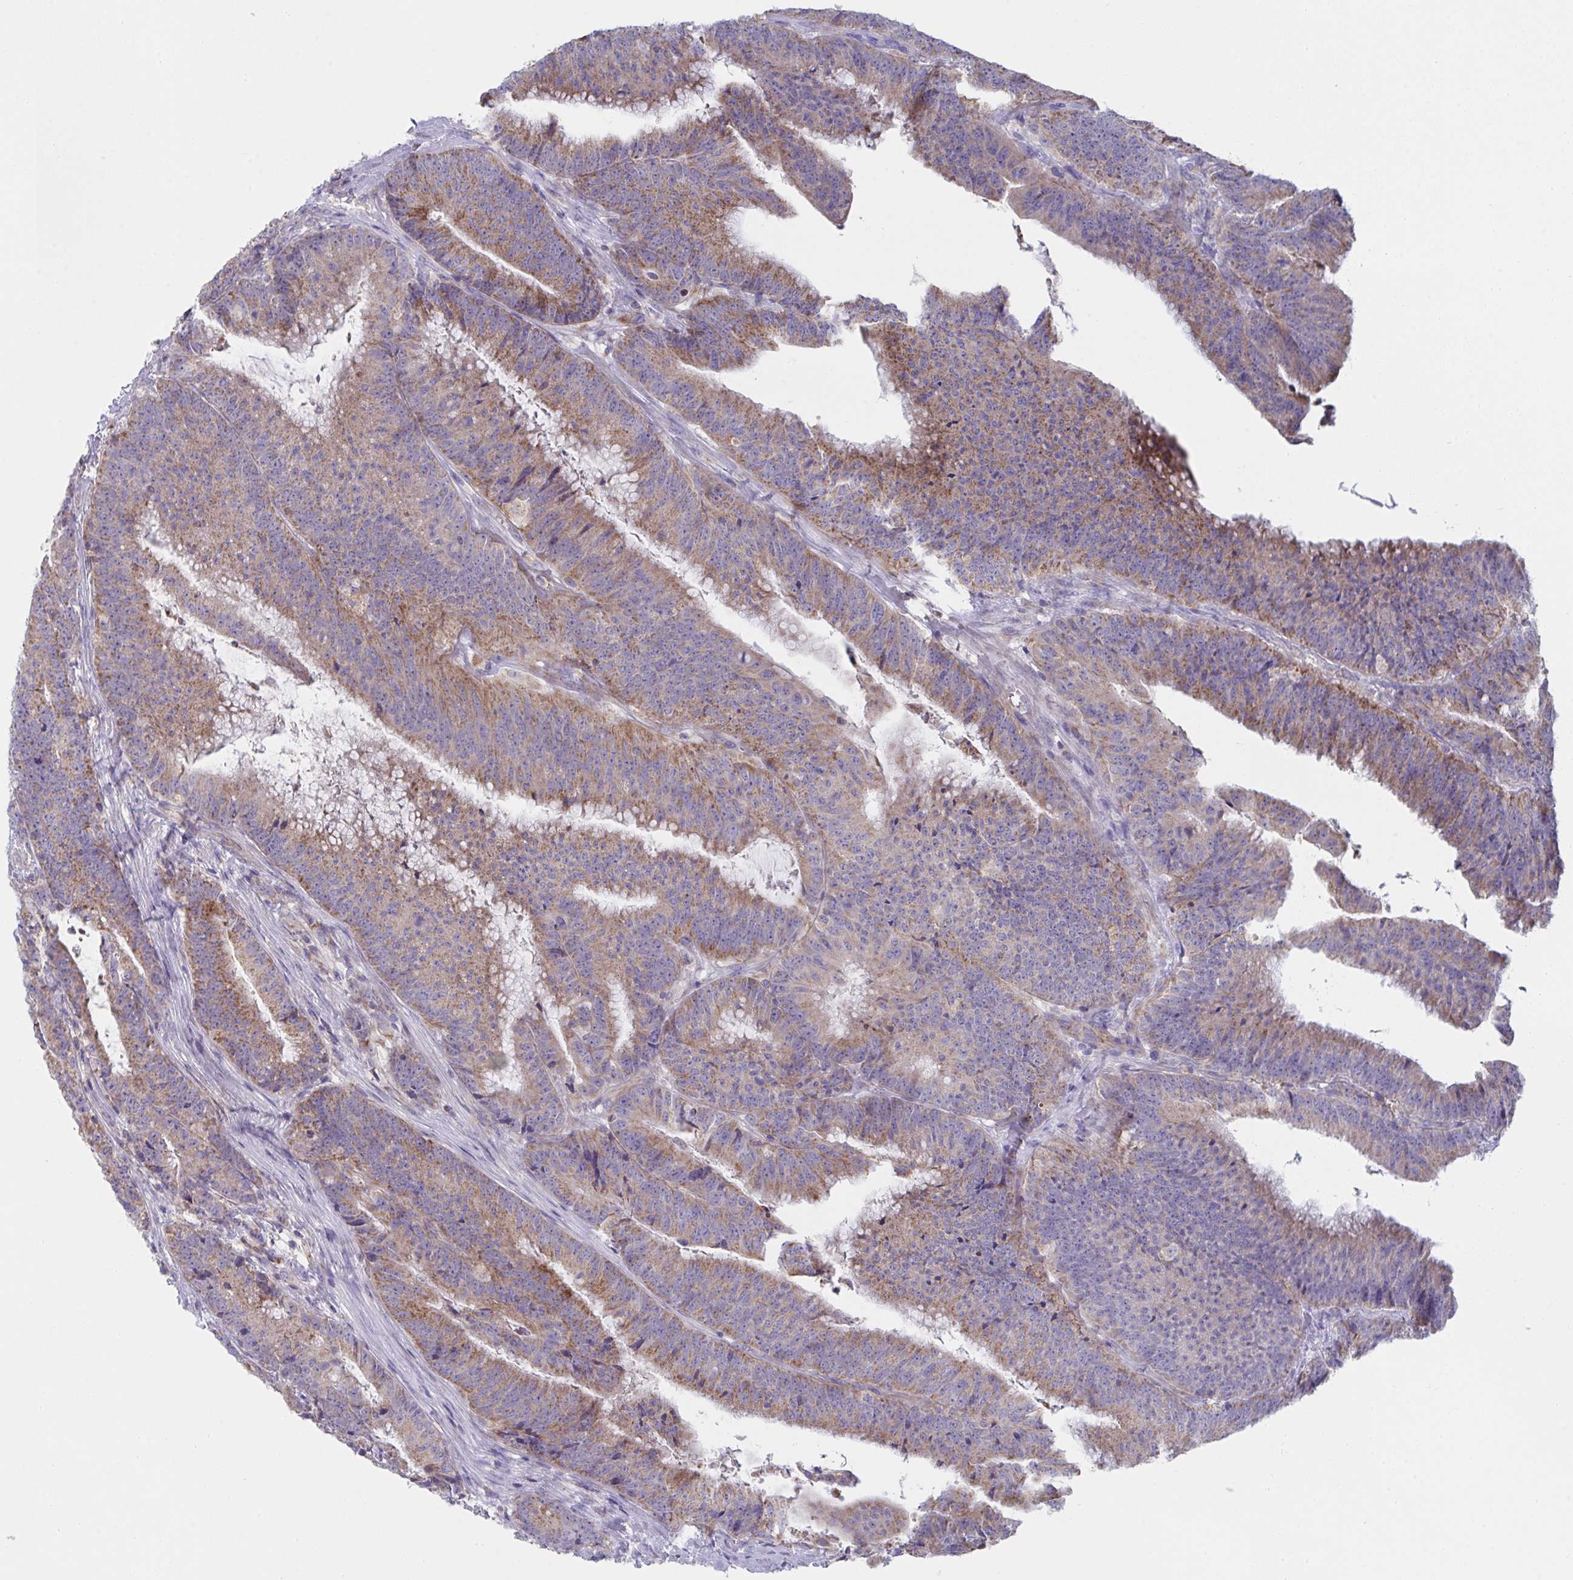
{"staining": {"intensity": "moderate", "quantity": ">75%", "location": "cytoplasmic/membranous"}, "tissue": "colorectal cancer", "cell_type": "Tumor cells", "image_type": "cancer", "snomed": [{"axis": "morphology", "description": "Adenocarcinoma, NOS"}, {"axis": "topography", "description": "Colon"}], "caption": "Immunohistochemical staining of human adenocarcinoma (colorectal) displays medium levels of moderate cytoplasmic/membranous expression in about >75% of tumor cells.", "gene": "NDUFA7", "patient": {"sex": "female", "age": 78}}